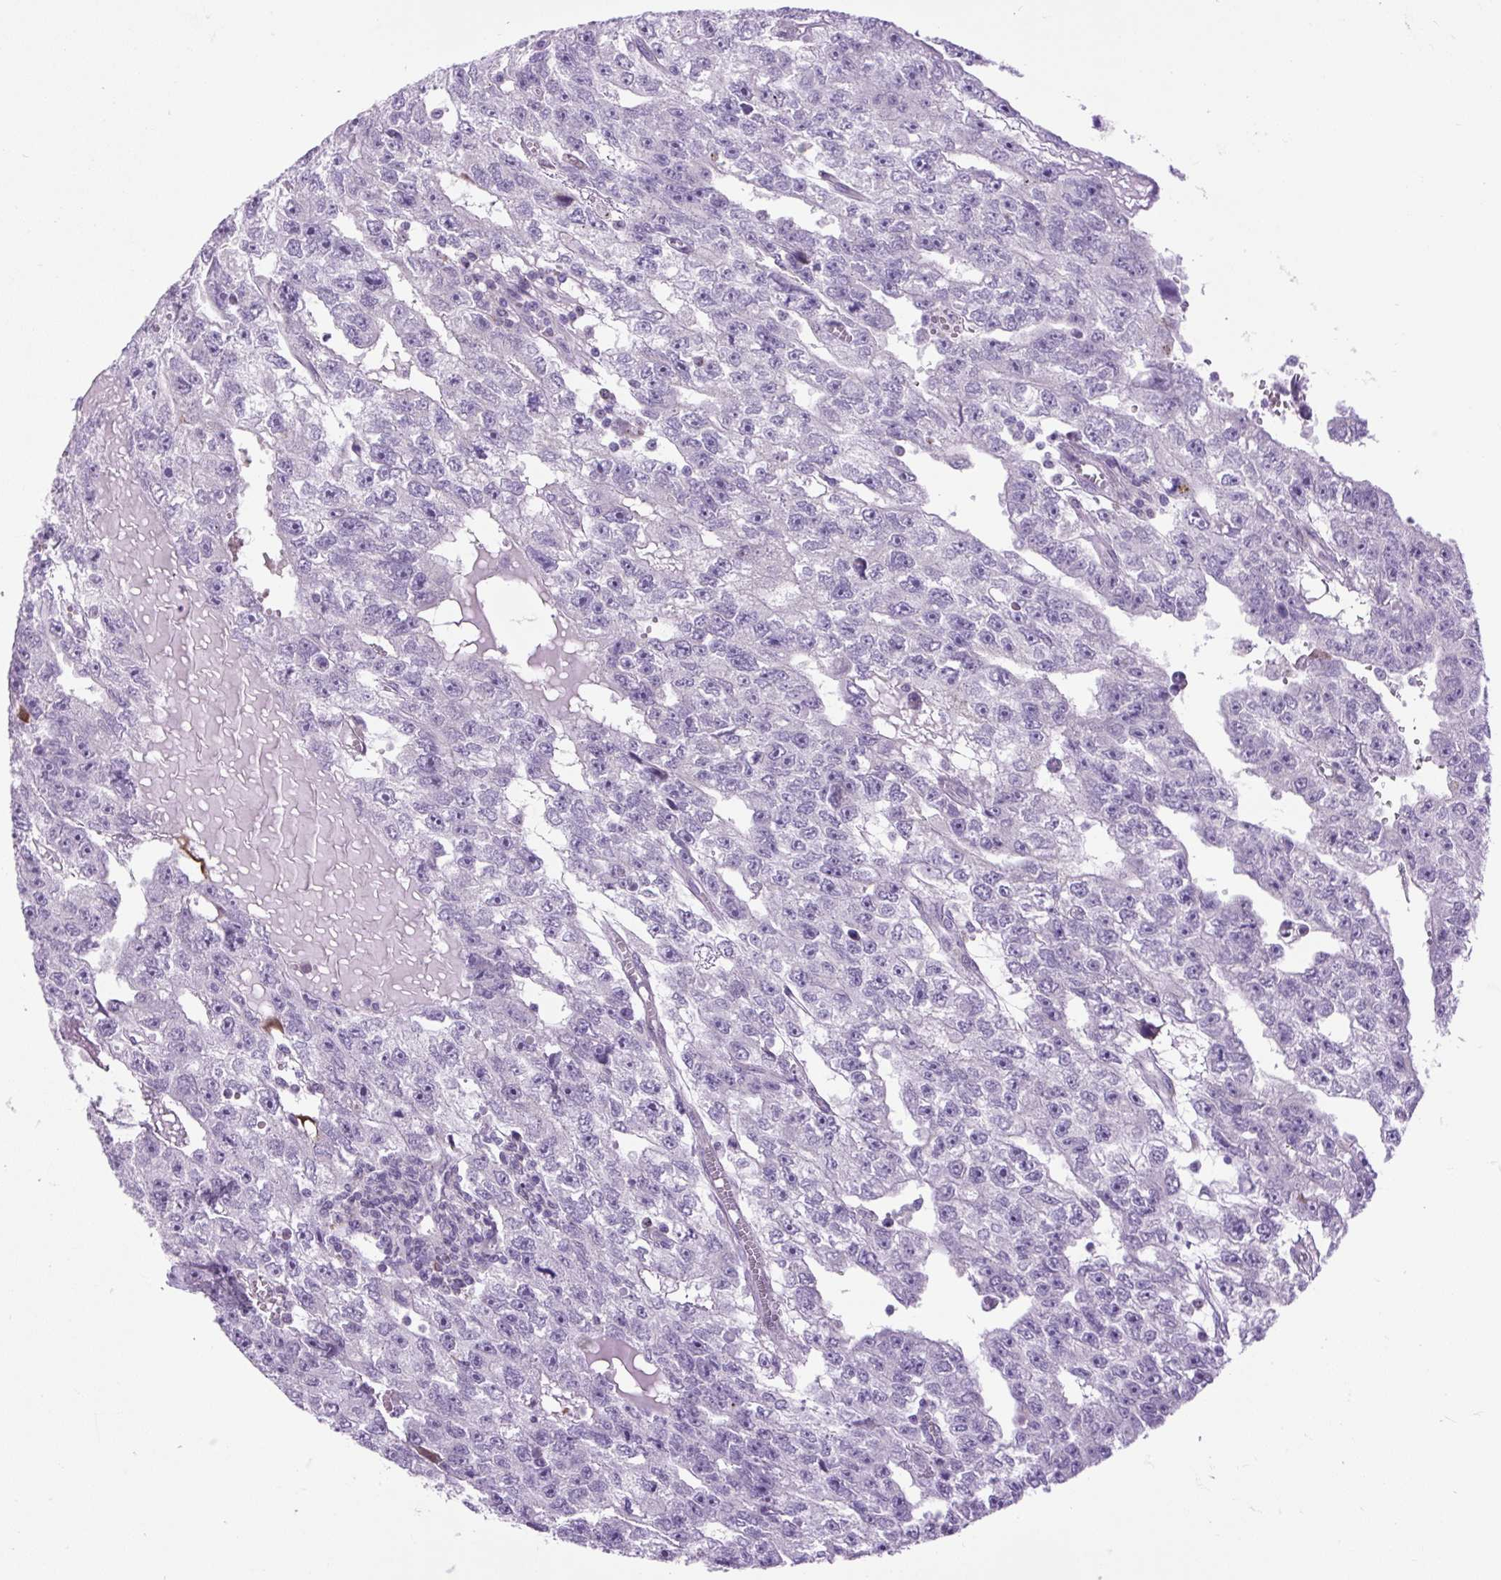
{"staining": {"intensity": "negative", "quantity": "none", "location": "none"}, "tissue": "testis cancer", "cell_type": "Tumor cells", "image_type": "cancer", "snomed": [{"axis": "morphology", "description": "Carcinoma, Embryonal, NOS"}, {"axis": "topography", "description": "Testis"}], "caption": "High magnification brightfield microscopy of testis embryonal carcinoma stained with DAB (3,3'-diaminobenzidine) (brown) and counterstained with hematoxylin (blue): tumor cells show no significant staining.", "gene": "SCO2", "patient": {"sex": "male", "age": 20}}